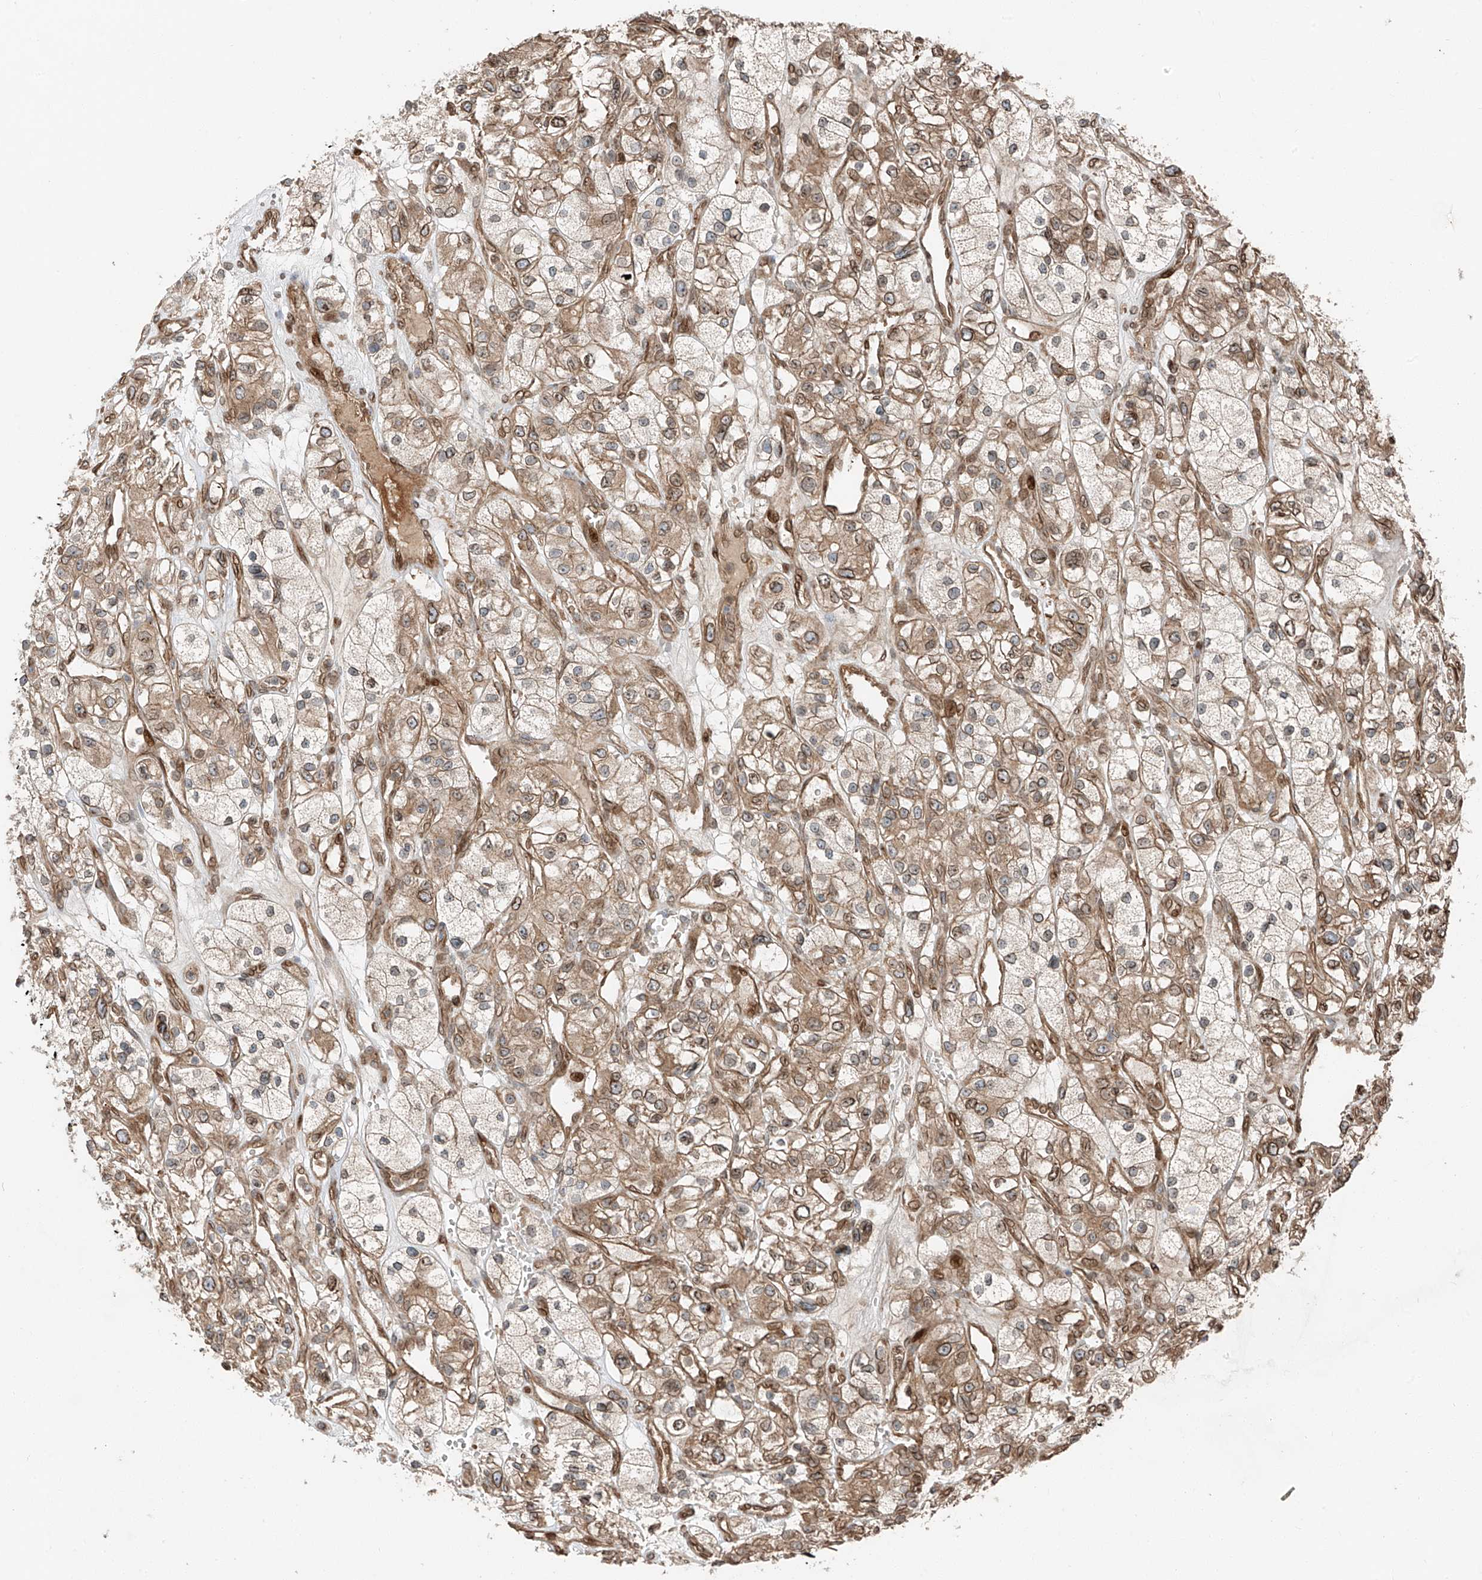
{"staining": {"intensity": "moderate", "quantity": ">75%", "location": "cytoplasmic/membranous"}, "tissue": "renal cancer", "cell_type": "Tumor cells", "image_type": "cancer", "snomed": [{"axis": "morphology", "description": "Adenocarcinoma, NOS"}, {"axis": "topography", "description": "Kidney"}], "caption": "A medium amount of moderate cytoplasmic/membranous expression is appreciated in about >75% of tumor cells in renal cancer tissue.", "gene": "CEP162", "patient": {"sex": "female", "age": 57}}